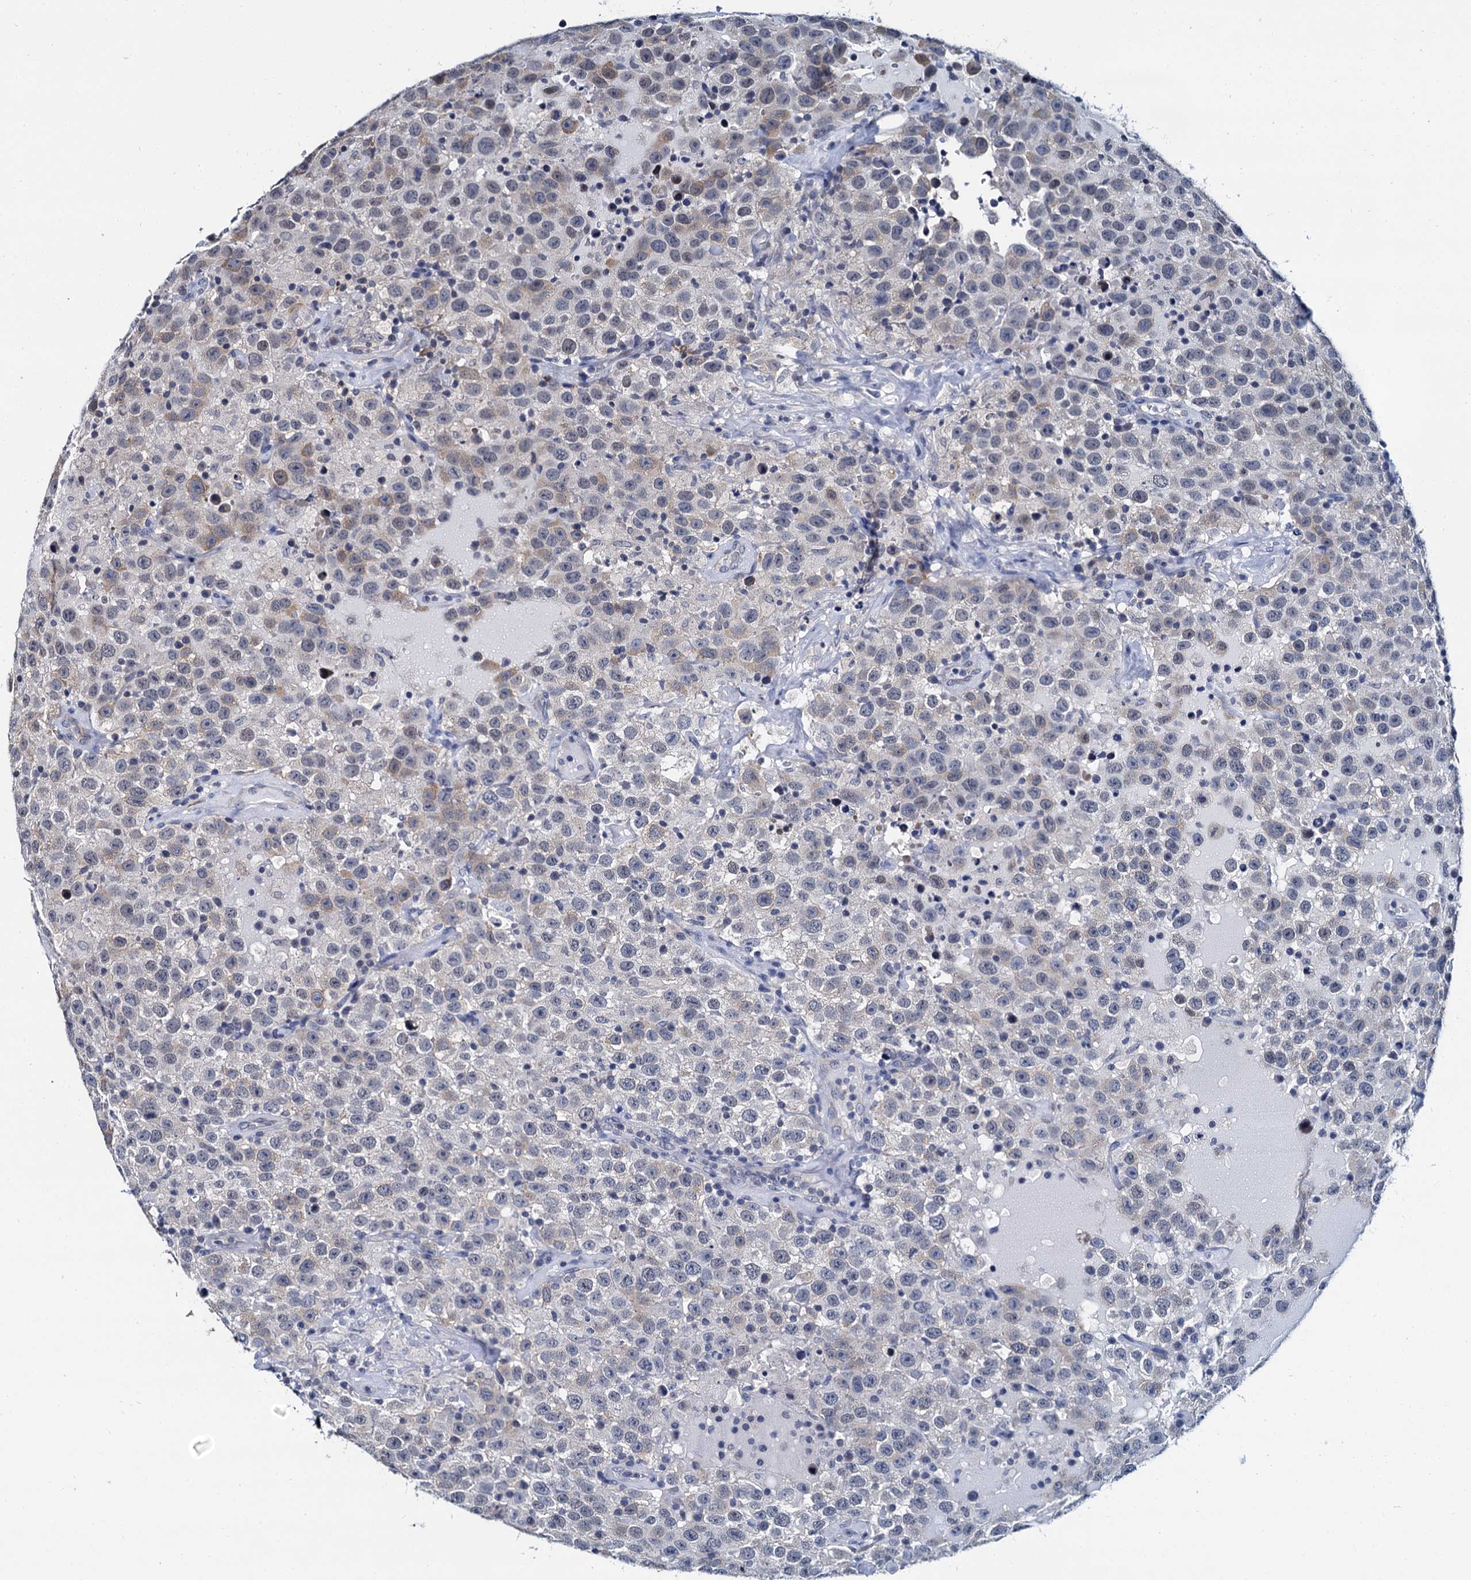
{"staining": {"intensity": "weak", "quantity": "<25%", "location": "cytoplasmic/membranous"}, "tissue": "testis cancer", "cell_type": "Tumor cells", "image_type": "cancer", "snomed": [{"axis": "morphology", "description": "Seminoma, NOS"}, {"axis": "topography", "description": "Testis"}], "caption": "Testis cancer (seminoma) was stained to show a protein in brown. There is no significant staining in tumor cells.", "gene": "MIOX", "patient": {"sex": "male", "age": 41}}